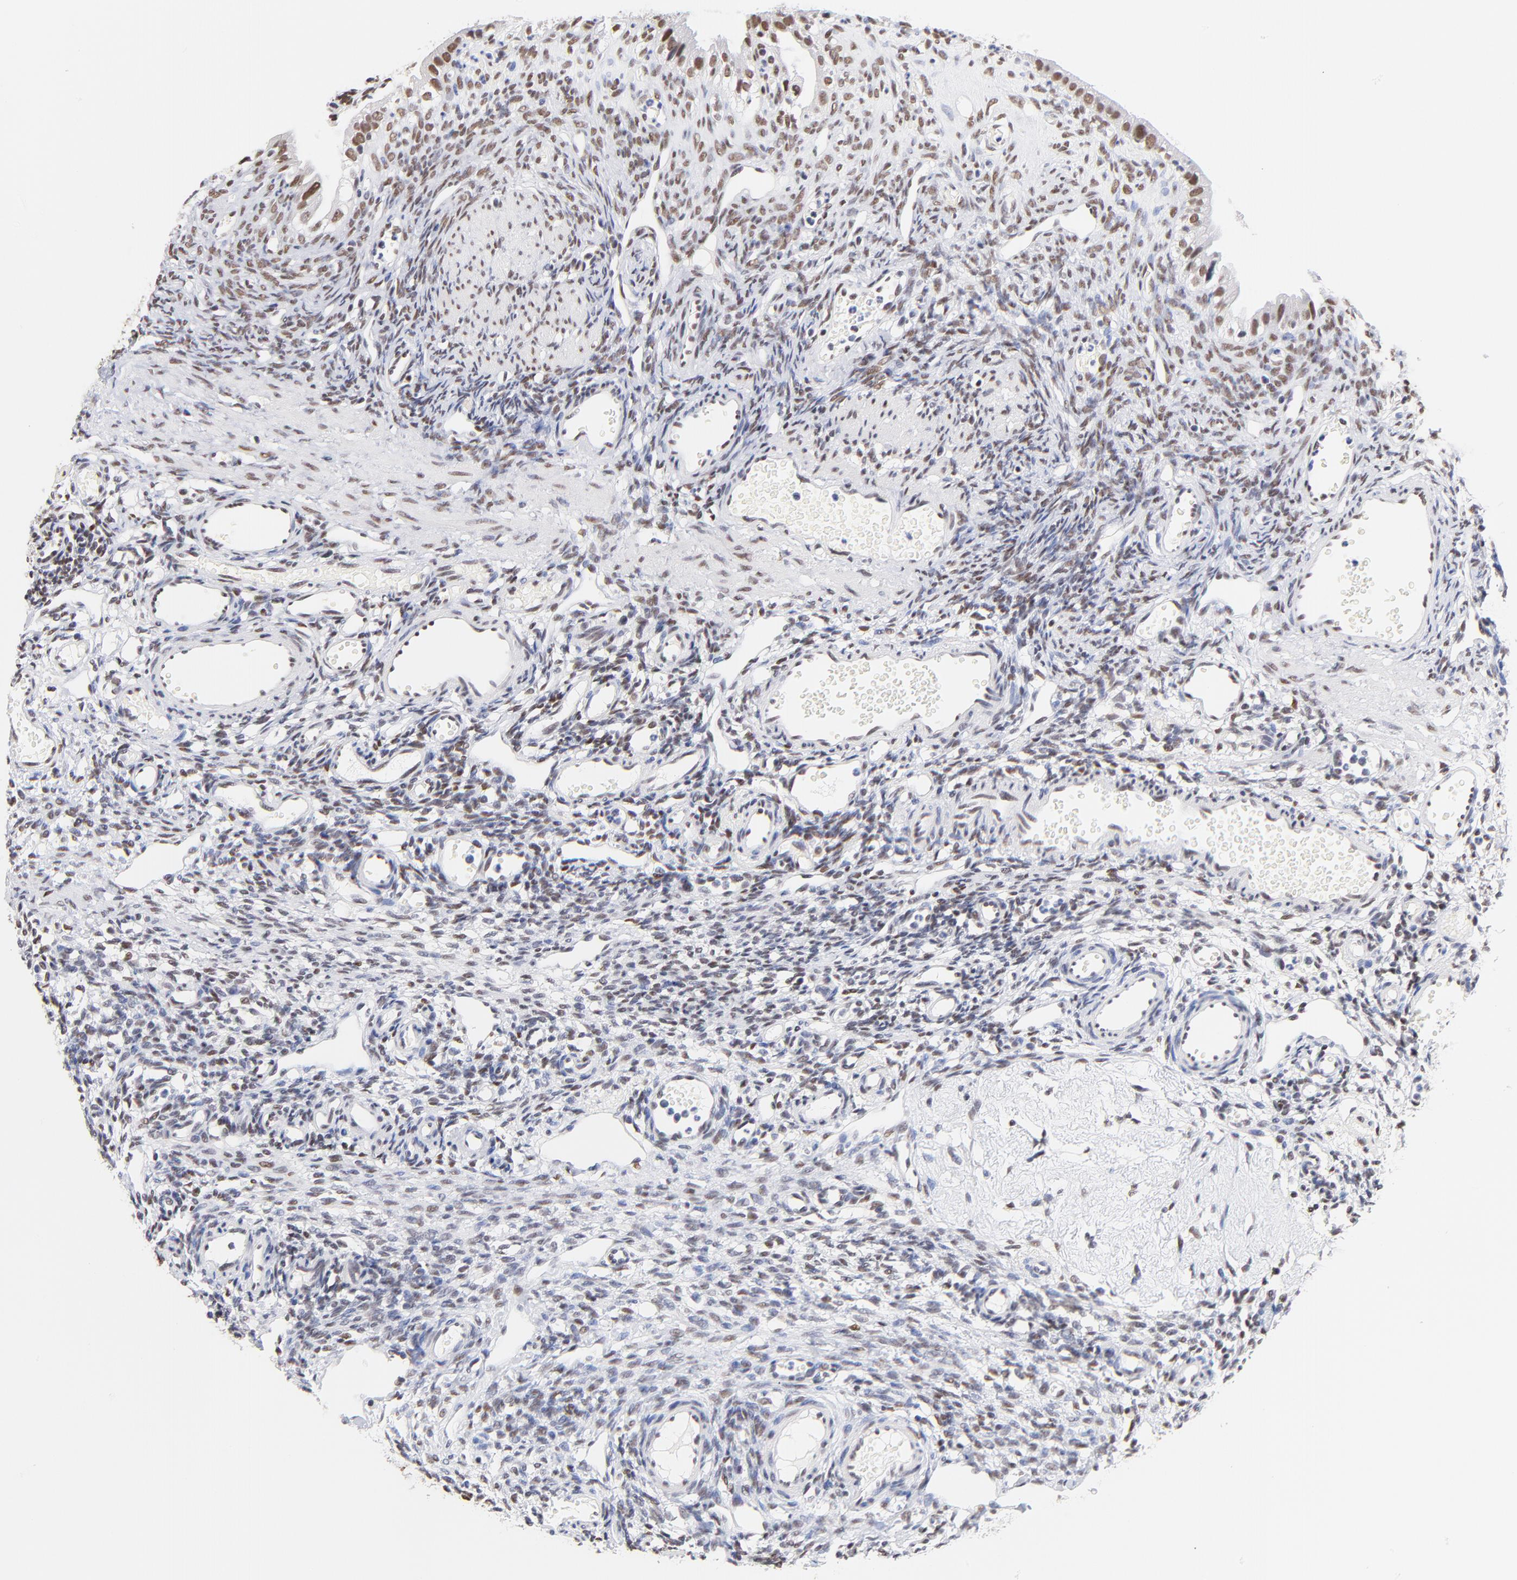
{"staining": {"intensity": "moderate", "quantity": ">75%", "location": "nuclear"}, "tissue": "ovary", "cell_type": "Ovarian stroma cells", "image_type": "normal", "snomed": [{"axis": "morphology", "description": "Normal tissue, NOS"}, {"axis": "topography", "description": "Ovary"}], "caption": "Ovary stained for a protein (brown) displays moderate nuclear positive expression in about >75% of ovarian stroma cells.", "gene": "ZNF74", "patient": {"sex": "female", "age": 33}}